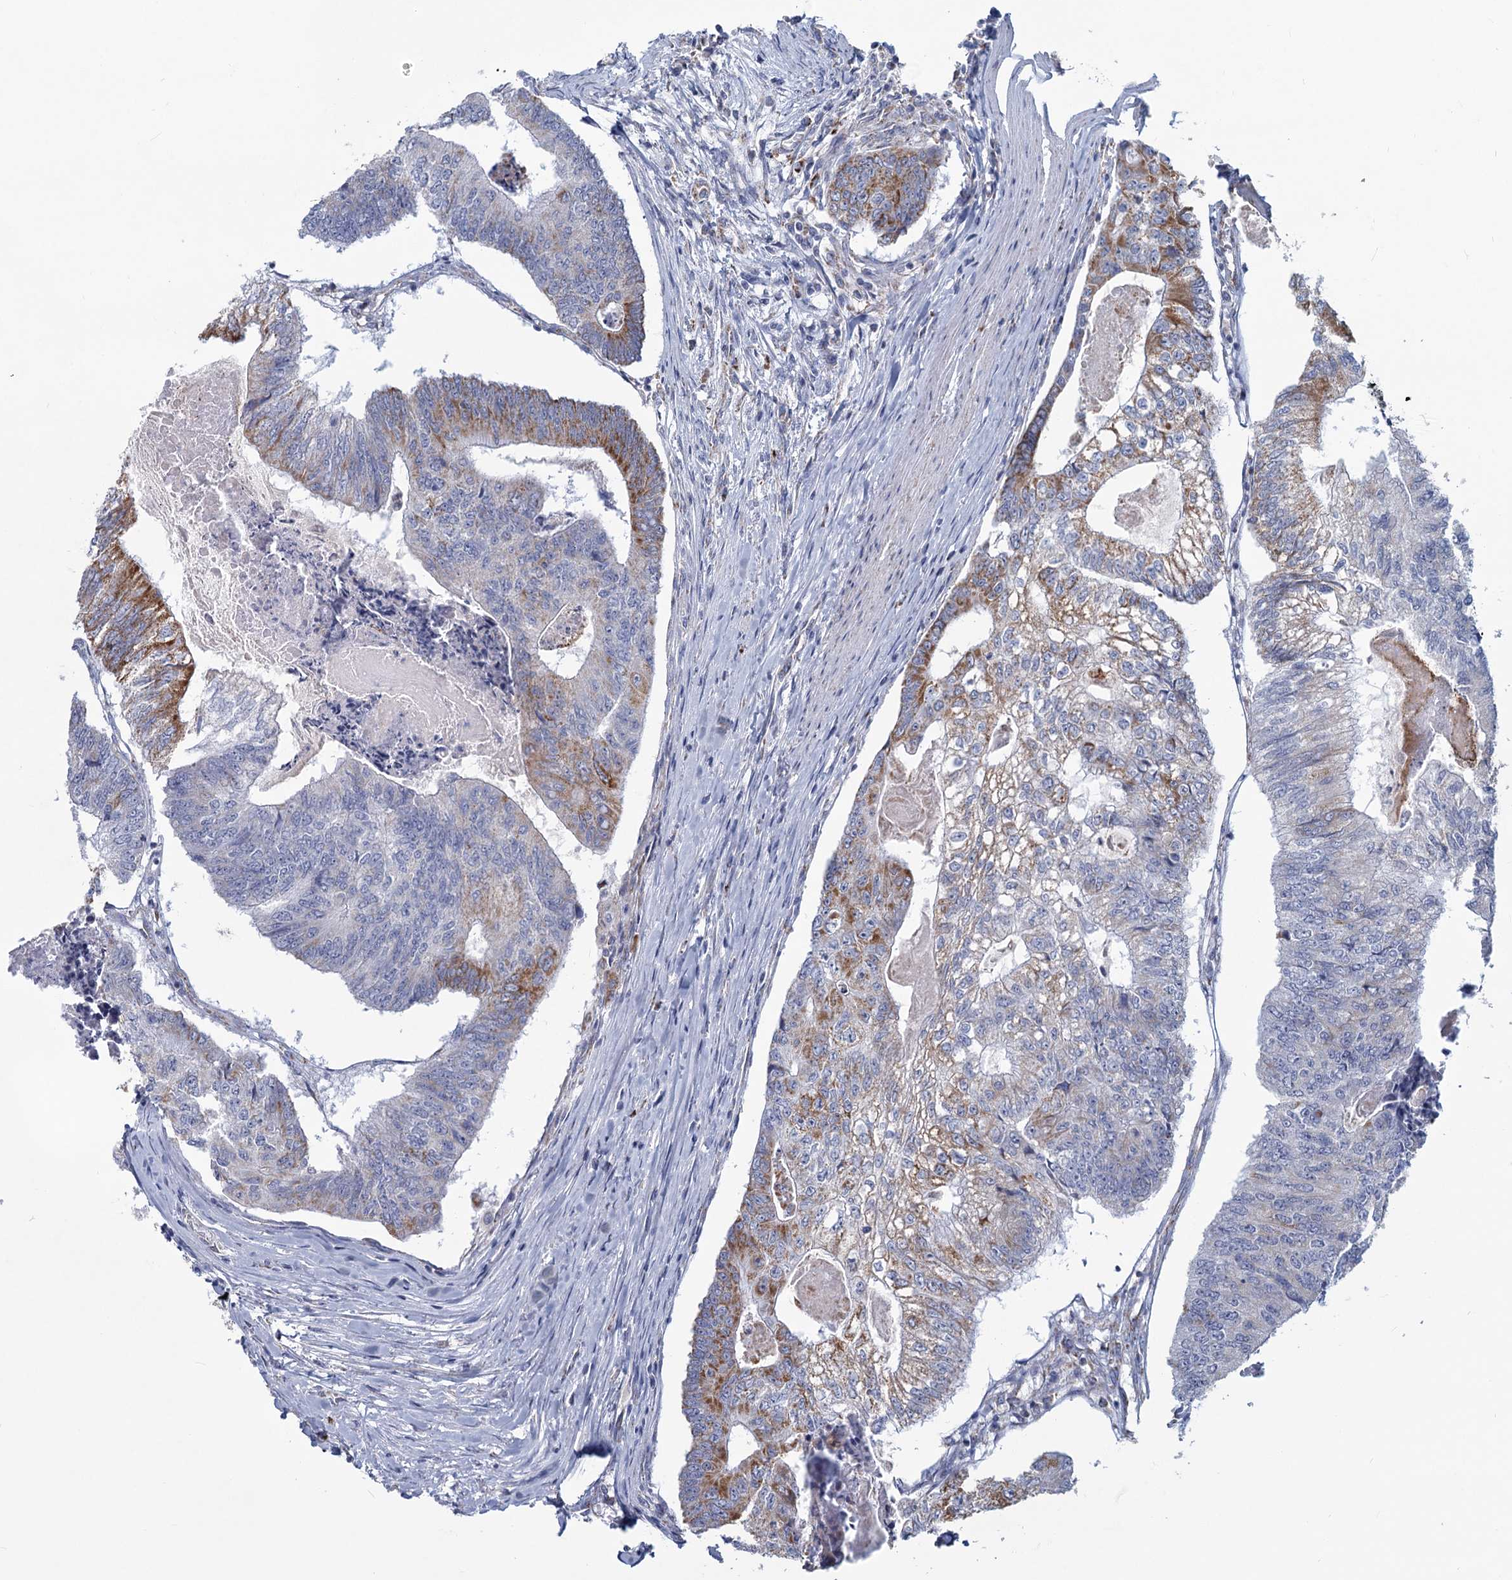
{"staining": {"intensity": "moderate", "quantity": "25%-75%", "location": "cytoplasmic/membranous"}, "tissue": "colorectal cancer", "cell_type": "Tumor cells", "image_type": "cancer", "snomed": [{"axis": "morphology", "description": "Adenocarcinoma, NOS"}, {"axis": "topography", "description": "Colon"}], "caption": "Colorectal adenocarcinoma stained with a protein marker displays moderate staining in tumor cells.", "gene": "NDUFC2", "patient": {"sex": "female", "age": 67}}